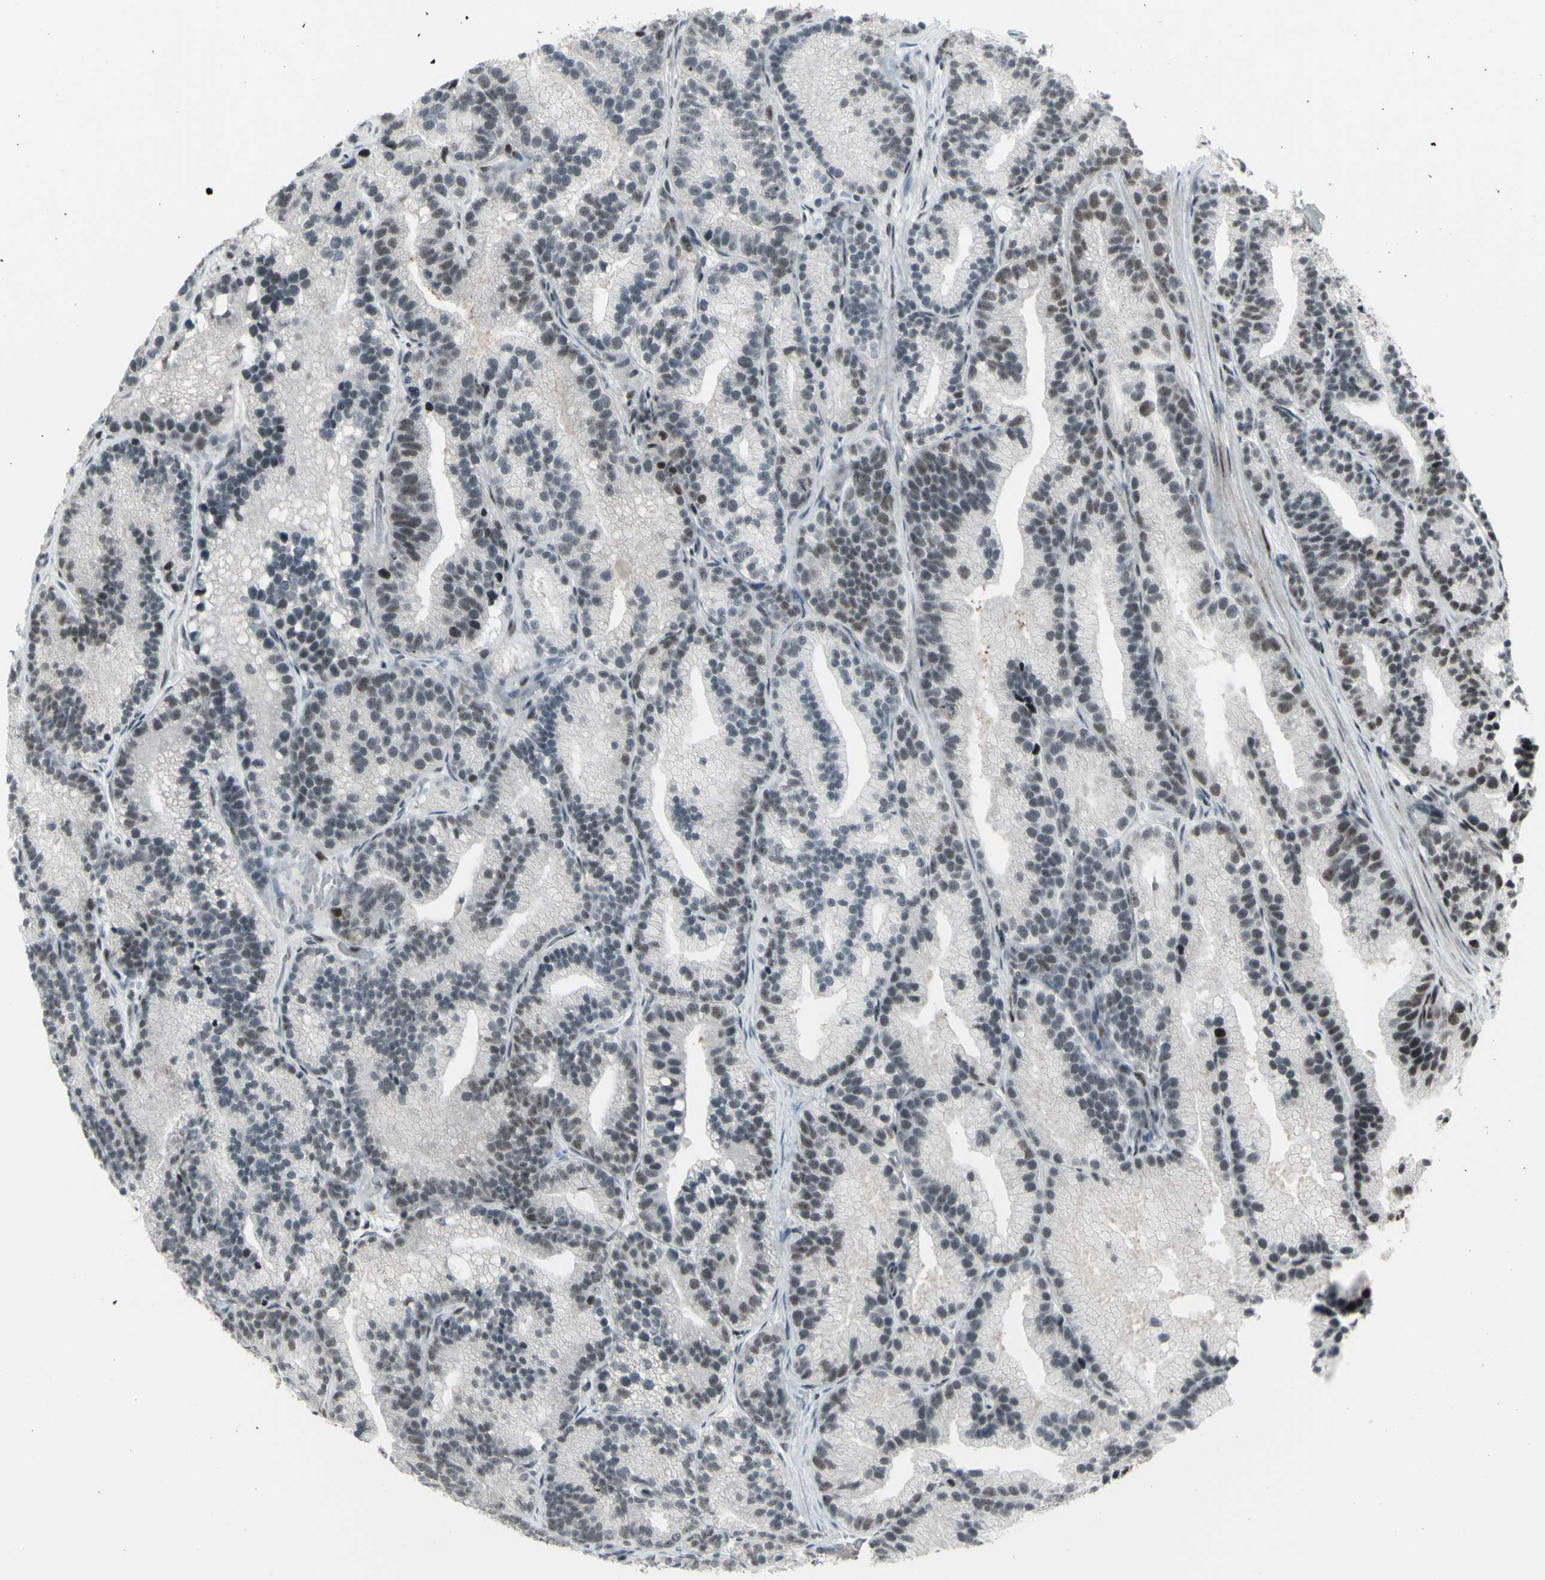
{"staining": {"intensity": "weak", "quantity": "<25%", "location": "nuclear"}, "tissue": "prostate cancer", "cell_type": "Tumor cells", "image_type": "cancer", "snomed": [{"axis": "morphology", "description": "Adenocarcinoma, Low grade"}, {"axis": "topography", "description": "Prostate"}], "caption": "DAB immunohistochemical staining of human prostate adenocarcinoma (low-grade) reveals no significant positivity in tumor cells.", "gene": "SUPT6H", "patient": {"sex": "male", "age": 89}}